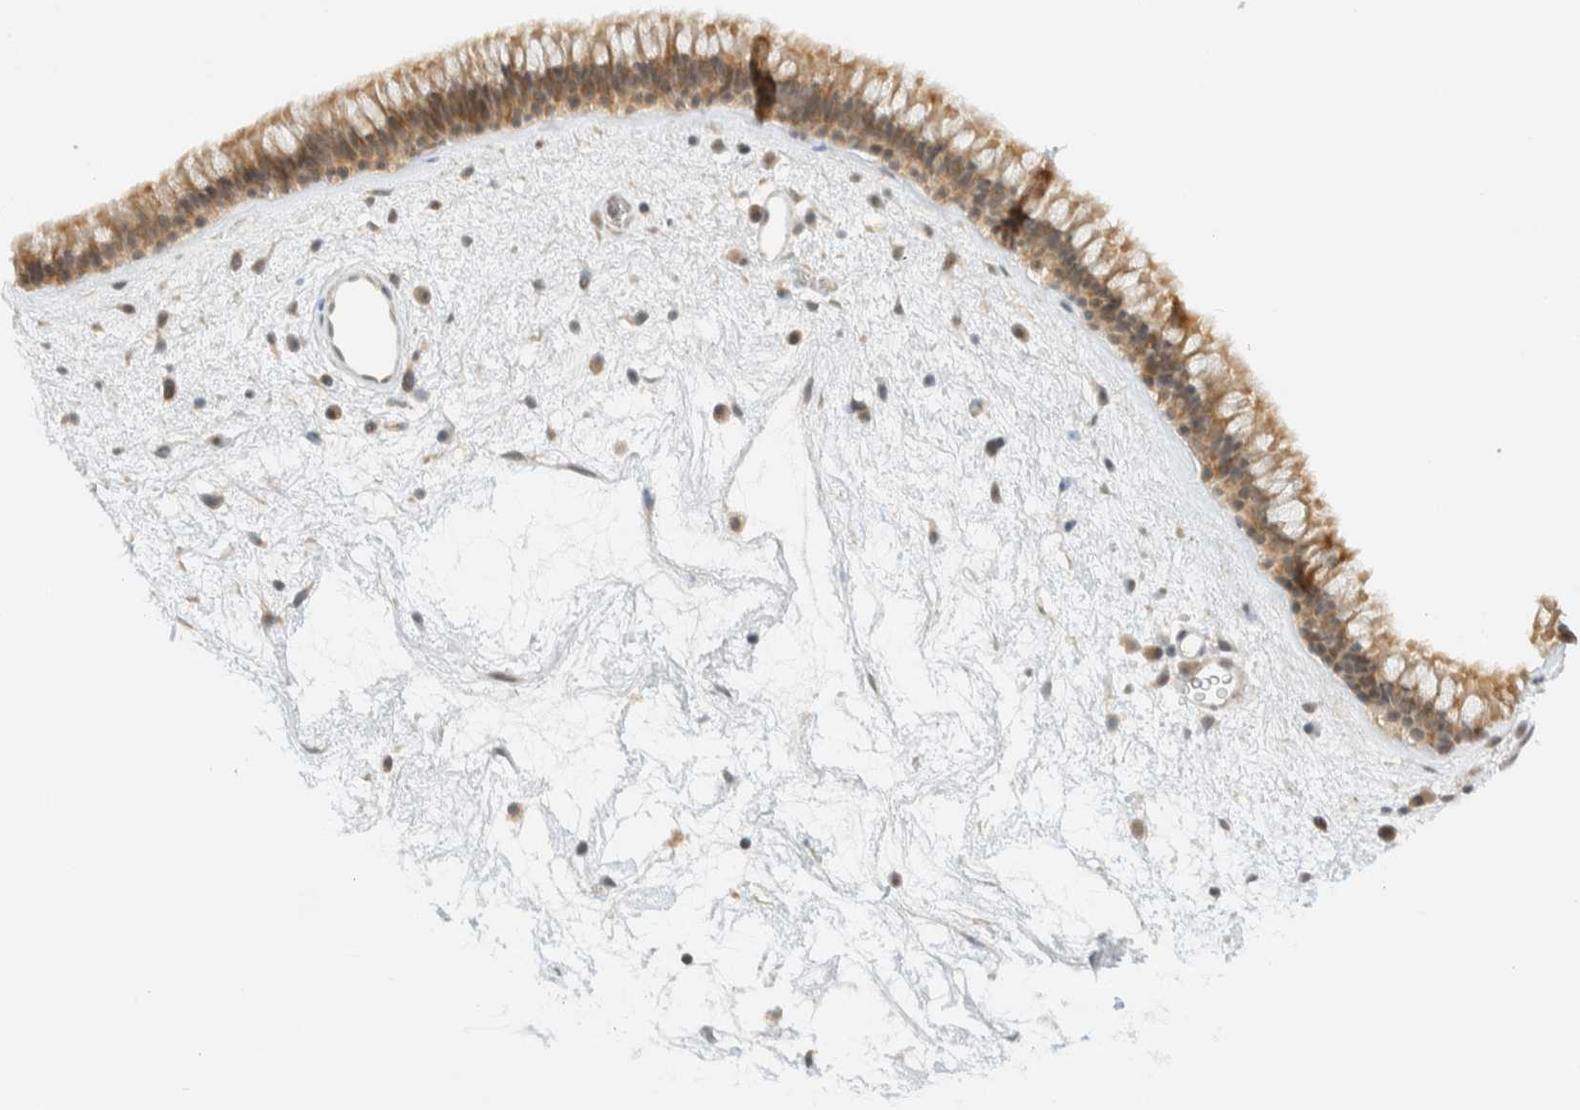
{"staining": {"intensity": "moderate", "quantity": ">75%", "location": "cytoplasmic/membranous"}, "tissue": "nasopharynx", "cell_type": "Respiratory epithelial cells", "image_type": "normal", "snomed": [{"axis": "morphology", "description": "Normal tissue, NOS"}, {"axis": "morphology", "description": "Inflammation, NOS"}, {"axis": "topography", "description": "Nasopharynx"}], "caption": "High-magnification brightfield microscopy of benign nasopharynx stained with DAB (3,3'-diaminobenzidine) (brown) and counterstained with hematoxylin (blue). respiratory epithelial cells exhibit moderate cytoplasmic/membranous expression is present in approximately>75% of cells.", "gene": "KIFAP3", "patient": {"sex": "male", "age": 48}}